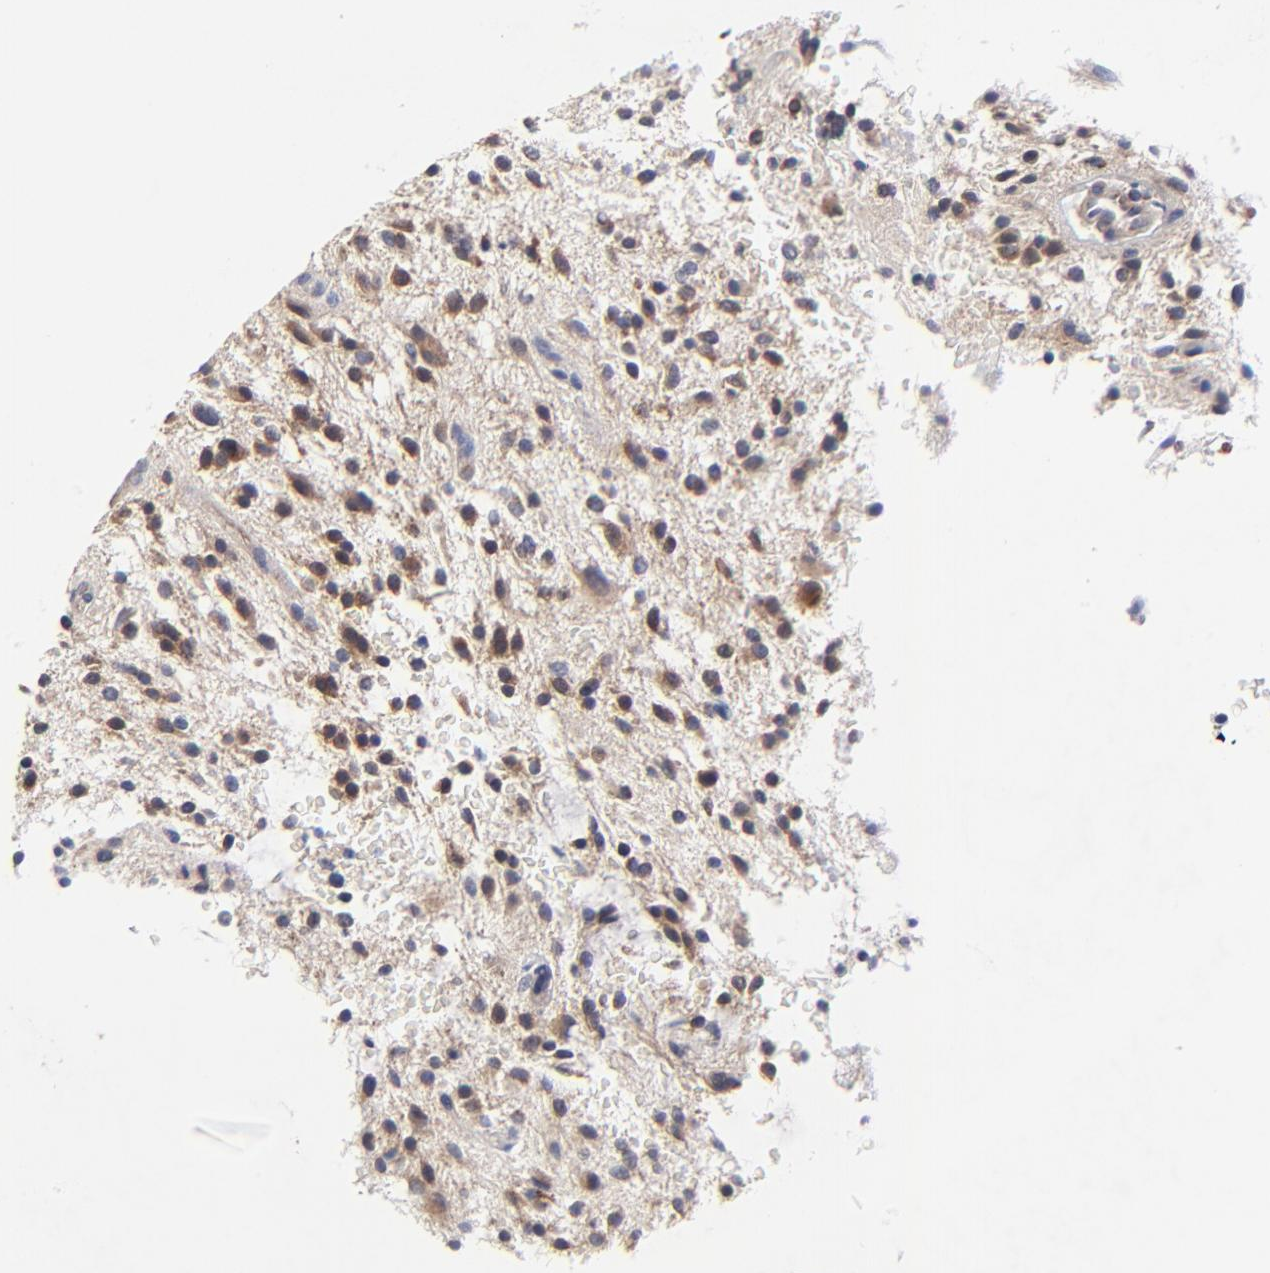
{"staining": {"intensity": "weak", "quantity": ">75%", "location": "cytoplasmic/membranous"}, "tissue": "glioma", "cell_type": "Tumor cells", "image_type": "cancer", "snomed": [{"axis": "morphology", "description": "Glioma, malignant, NOS"}, {"axis": "topography", "description": "Cerebellum"}], "caption": "Tumor cells show low levels of weak cytoplasmic/membranous expression in approximately >75% of cells in glioma.", "gene": "ZNF550", "patient": {"sex": "female", "age": 10}}